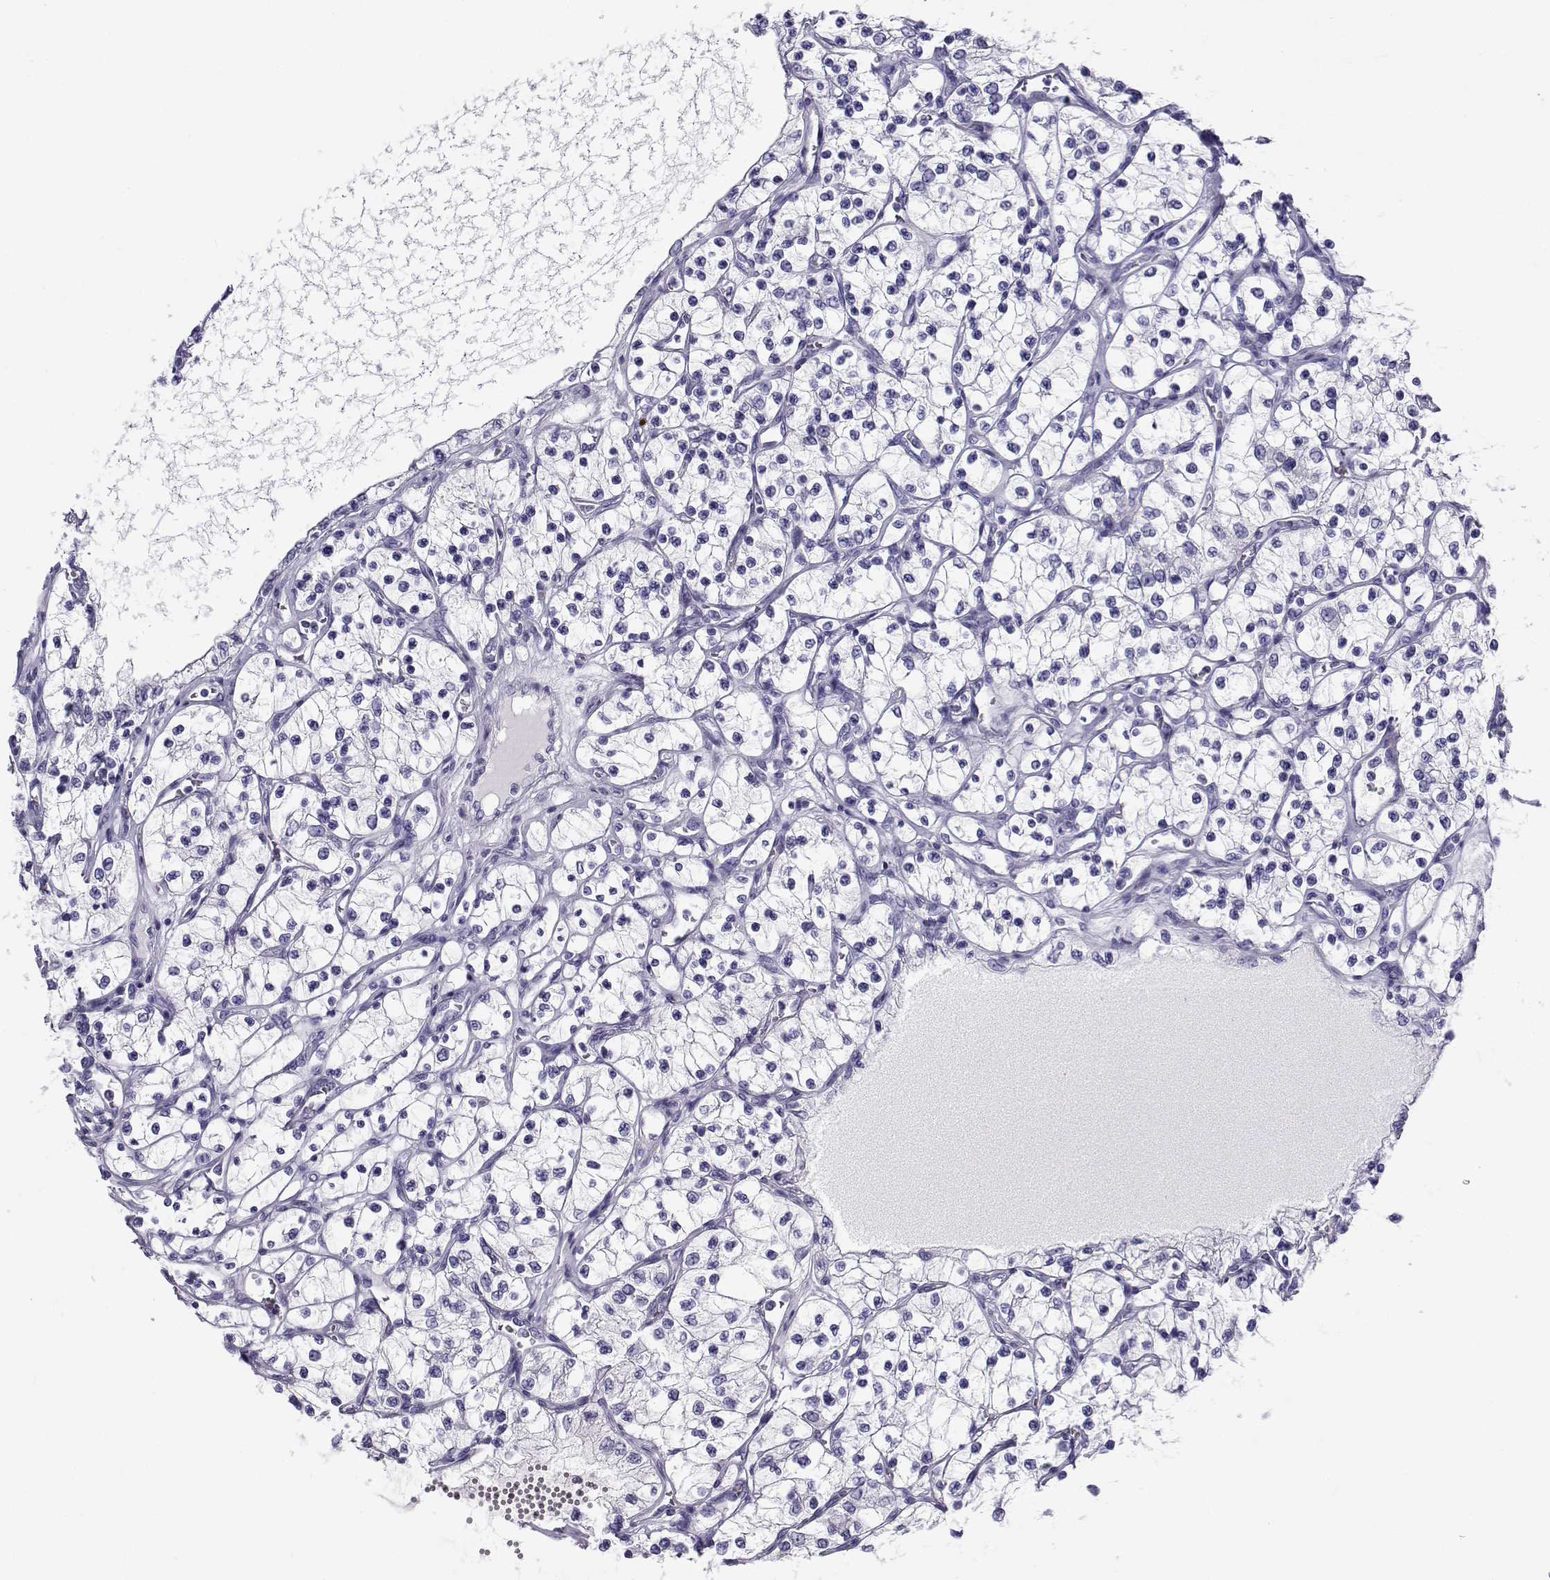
{"staining": {"intensity": "negative", "quantity": "none", "location": "none"}, "tissue": "renal cancer", "cell_type": "Tumor cells", "image_type": "cancer", "snomed": [{"axis": "morphology", "description": "Adenocarcinoma, NOS"}, {"axis": "topography", "description": "Kidney"}], "caption": "Adenocarcinoma (renal) stained for a protein using immunohistochemistry exhibits no expression tumor cells.", "gene": "CABS1", "patient": {"sex": "female", "age": 69}}